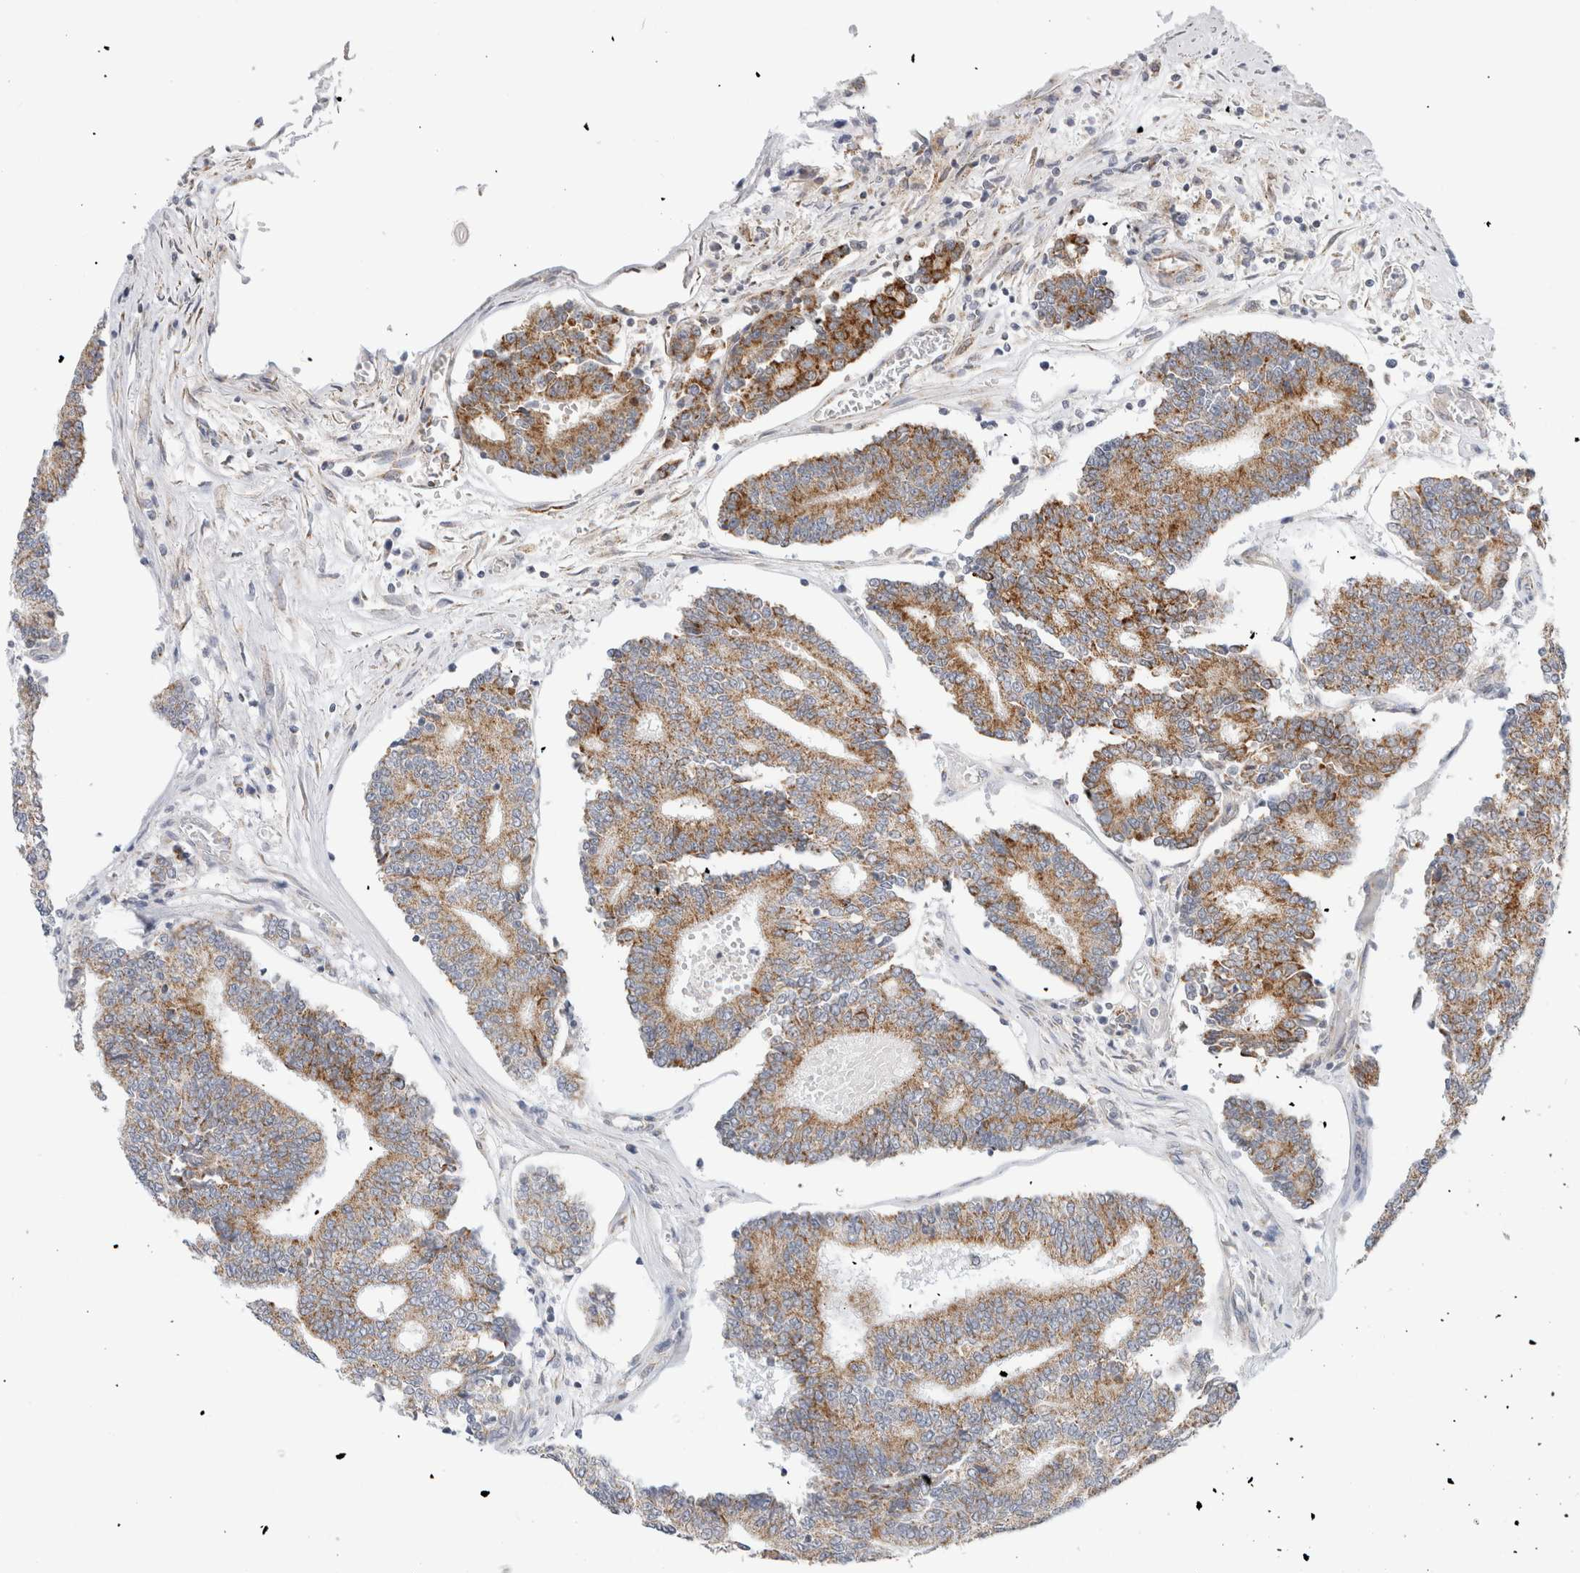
{"staining": {"intensity": "moderate", "quantity": ">75%", "location": "cytoplasmic/membranous"}, "tissue": "prostate cancer", "cell_type": "Tumor cells", "image_type": "cancer", "snomed": [{"axis": "morphology", "description": "Normal tissue, NOS"}, {"axis": "morphology", "description": "Adenocarcinoma, High grade"}, {"axis": "topography", "description": "Prostate"}, {"axis": "topography", "description": "Seminal veicle"}], "caption": "Protein expression analysis of human prostate high-grade adenocarcinoma reveals moderate cytoplasmic/membranous staining in about >75% of tumor cells.", "gene": "FAHD1", "patient": {"sex": "male", "age": 55}}